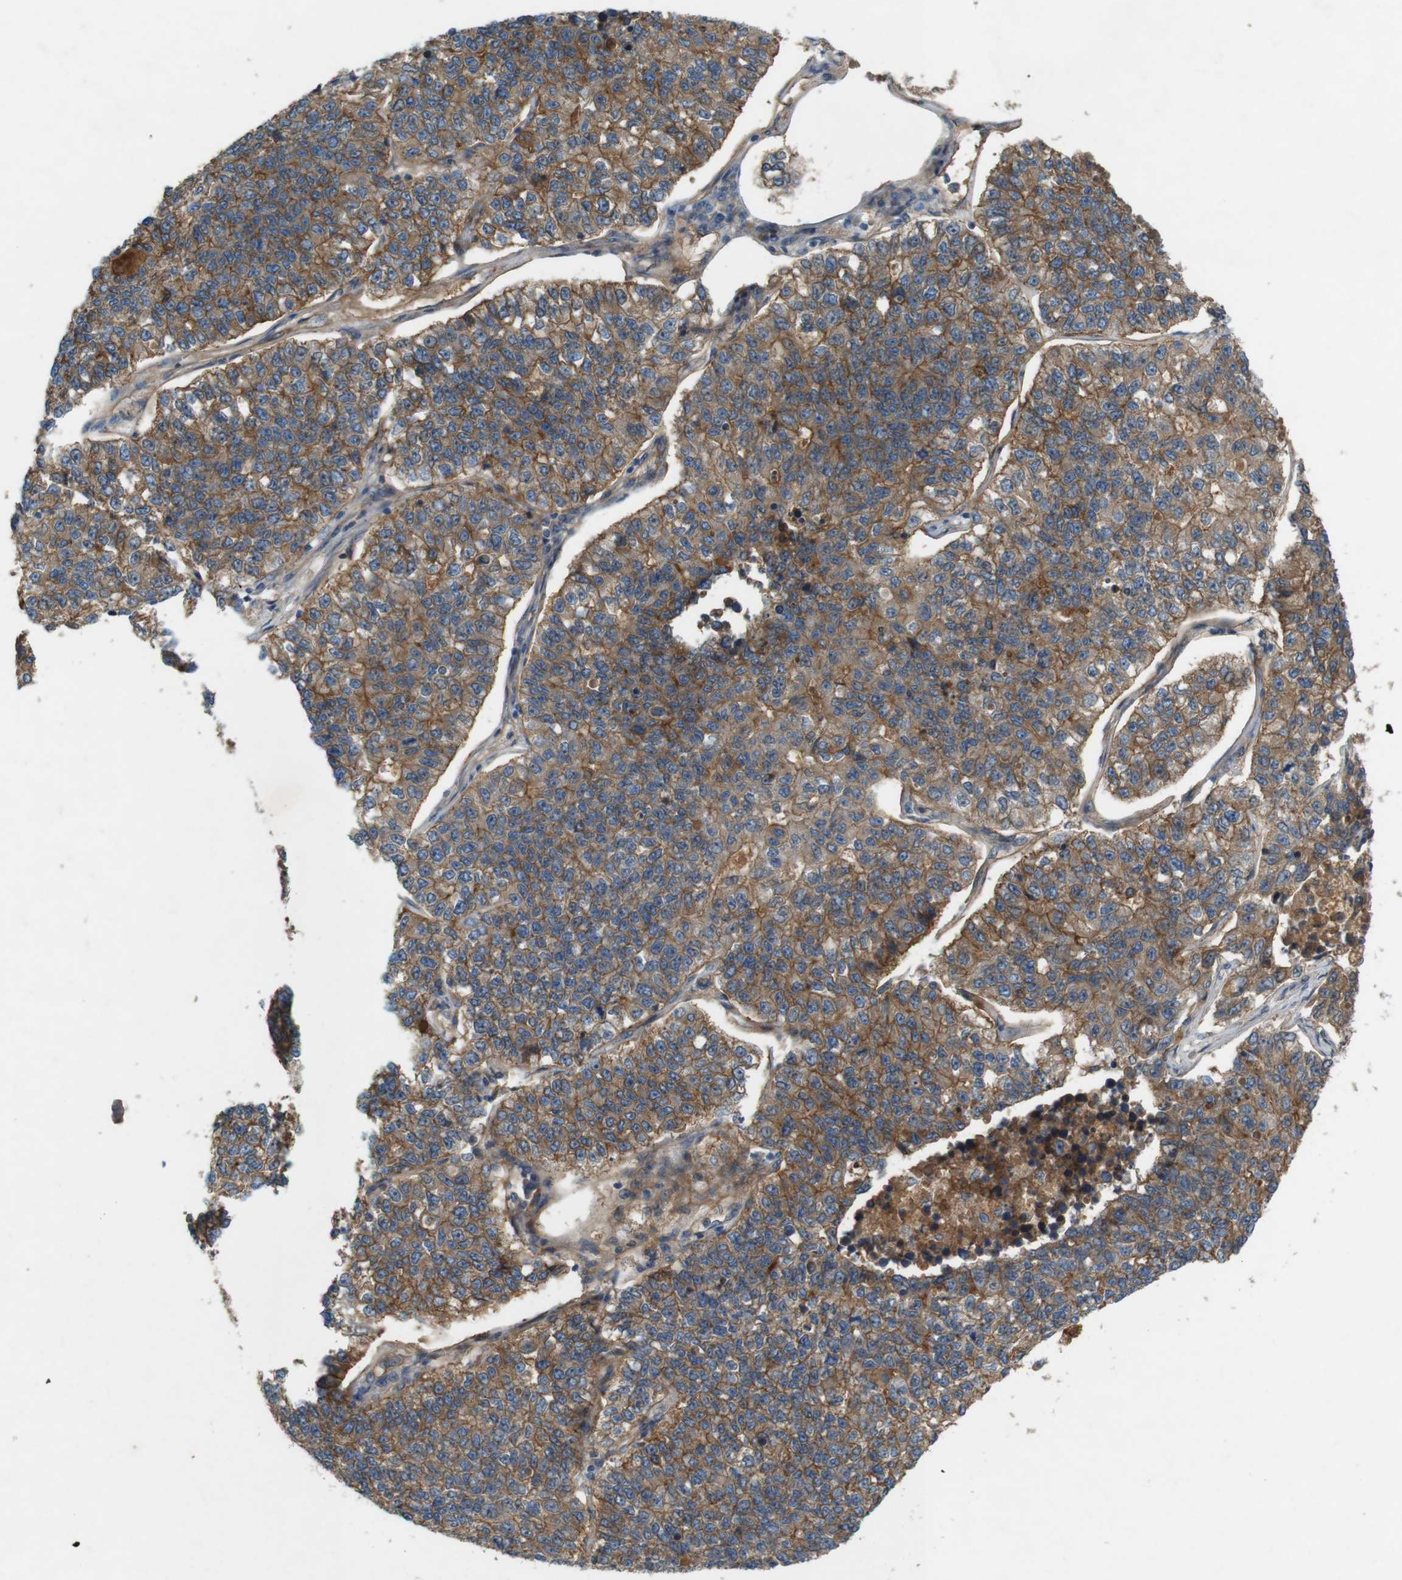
{"staining": {"intensity": "moderate", "quantity": ">75%", "location": "cytoplasmic/membranous"}, "tissue": "lung cancer", "cell_type": "Tumor cells", "image_type": "cancer", "snomed": [{"axis": "morphology", "description": "Adenocarcinoma, NOS"}, {"axis": "topography", "description": "Lung"}], "caption": "The histopathology image exhibits immunohistochemical staining of lung adenocarcinoma. There is moderate cytoplasmic/membranous staining is identified in about >75% of tumor cells.", "gene": "PVR", "patient": {"sex": "male", "age": 49}}